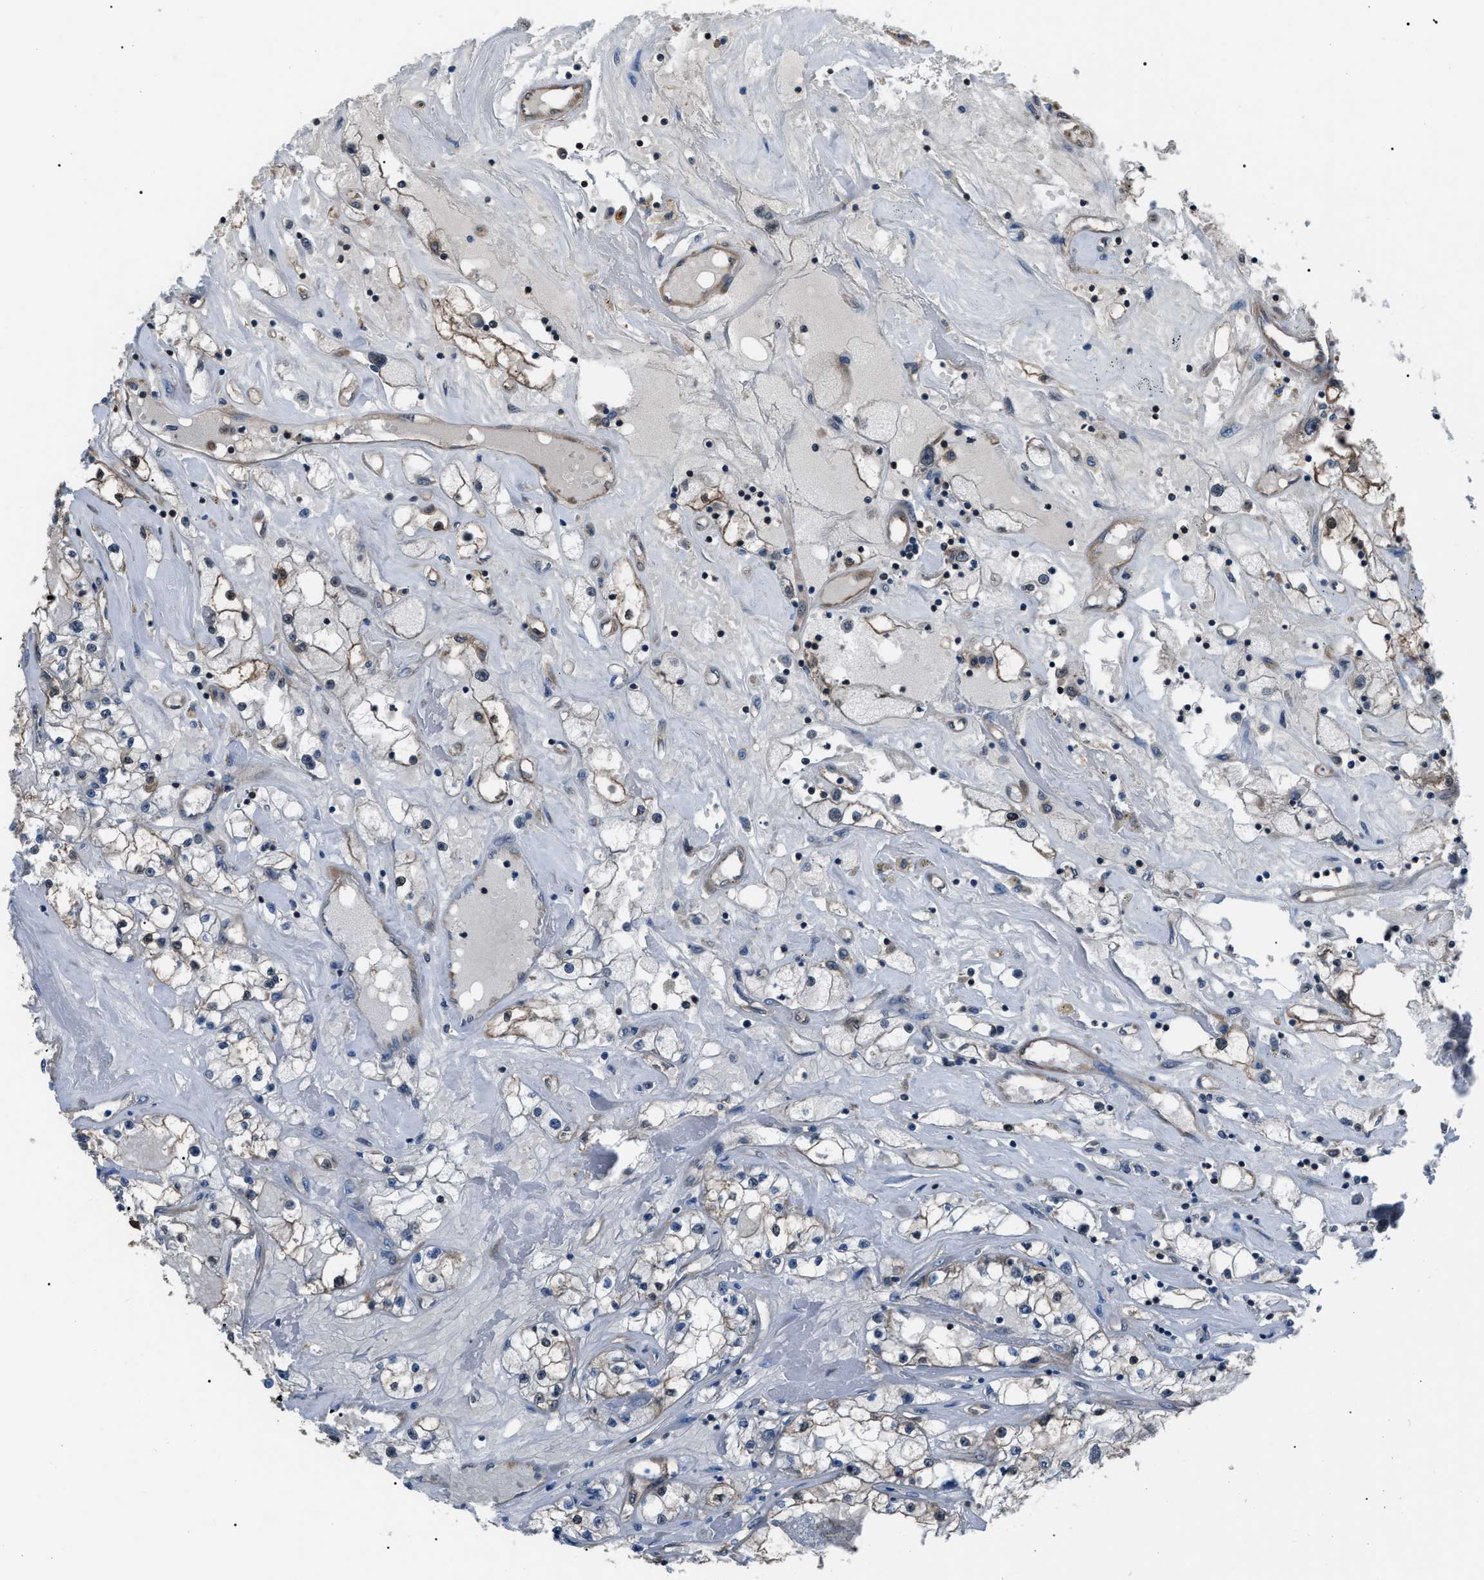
{"staining": {"intensity": "weak", "quantity": "<25%", "location": "cytoplasmic/membranous"}, "tissue": "renal cancer", "cell_type": "Tumor cells", "image_type": "cancer", "snomed": [{"axis": "morphology", "description": "Adenocarcinoma, NOS"}, {"axis": "topography", "description": "Kidney"}], "caption": "Renal cancer was stained to show a protein in brown. There is no significant staining in tumor cells.", "gene": "PDCD5", "patient": {"sex": "male", "age": 56}}